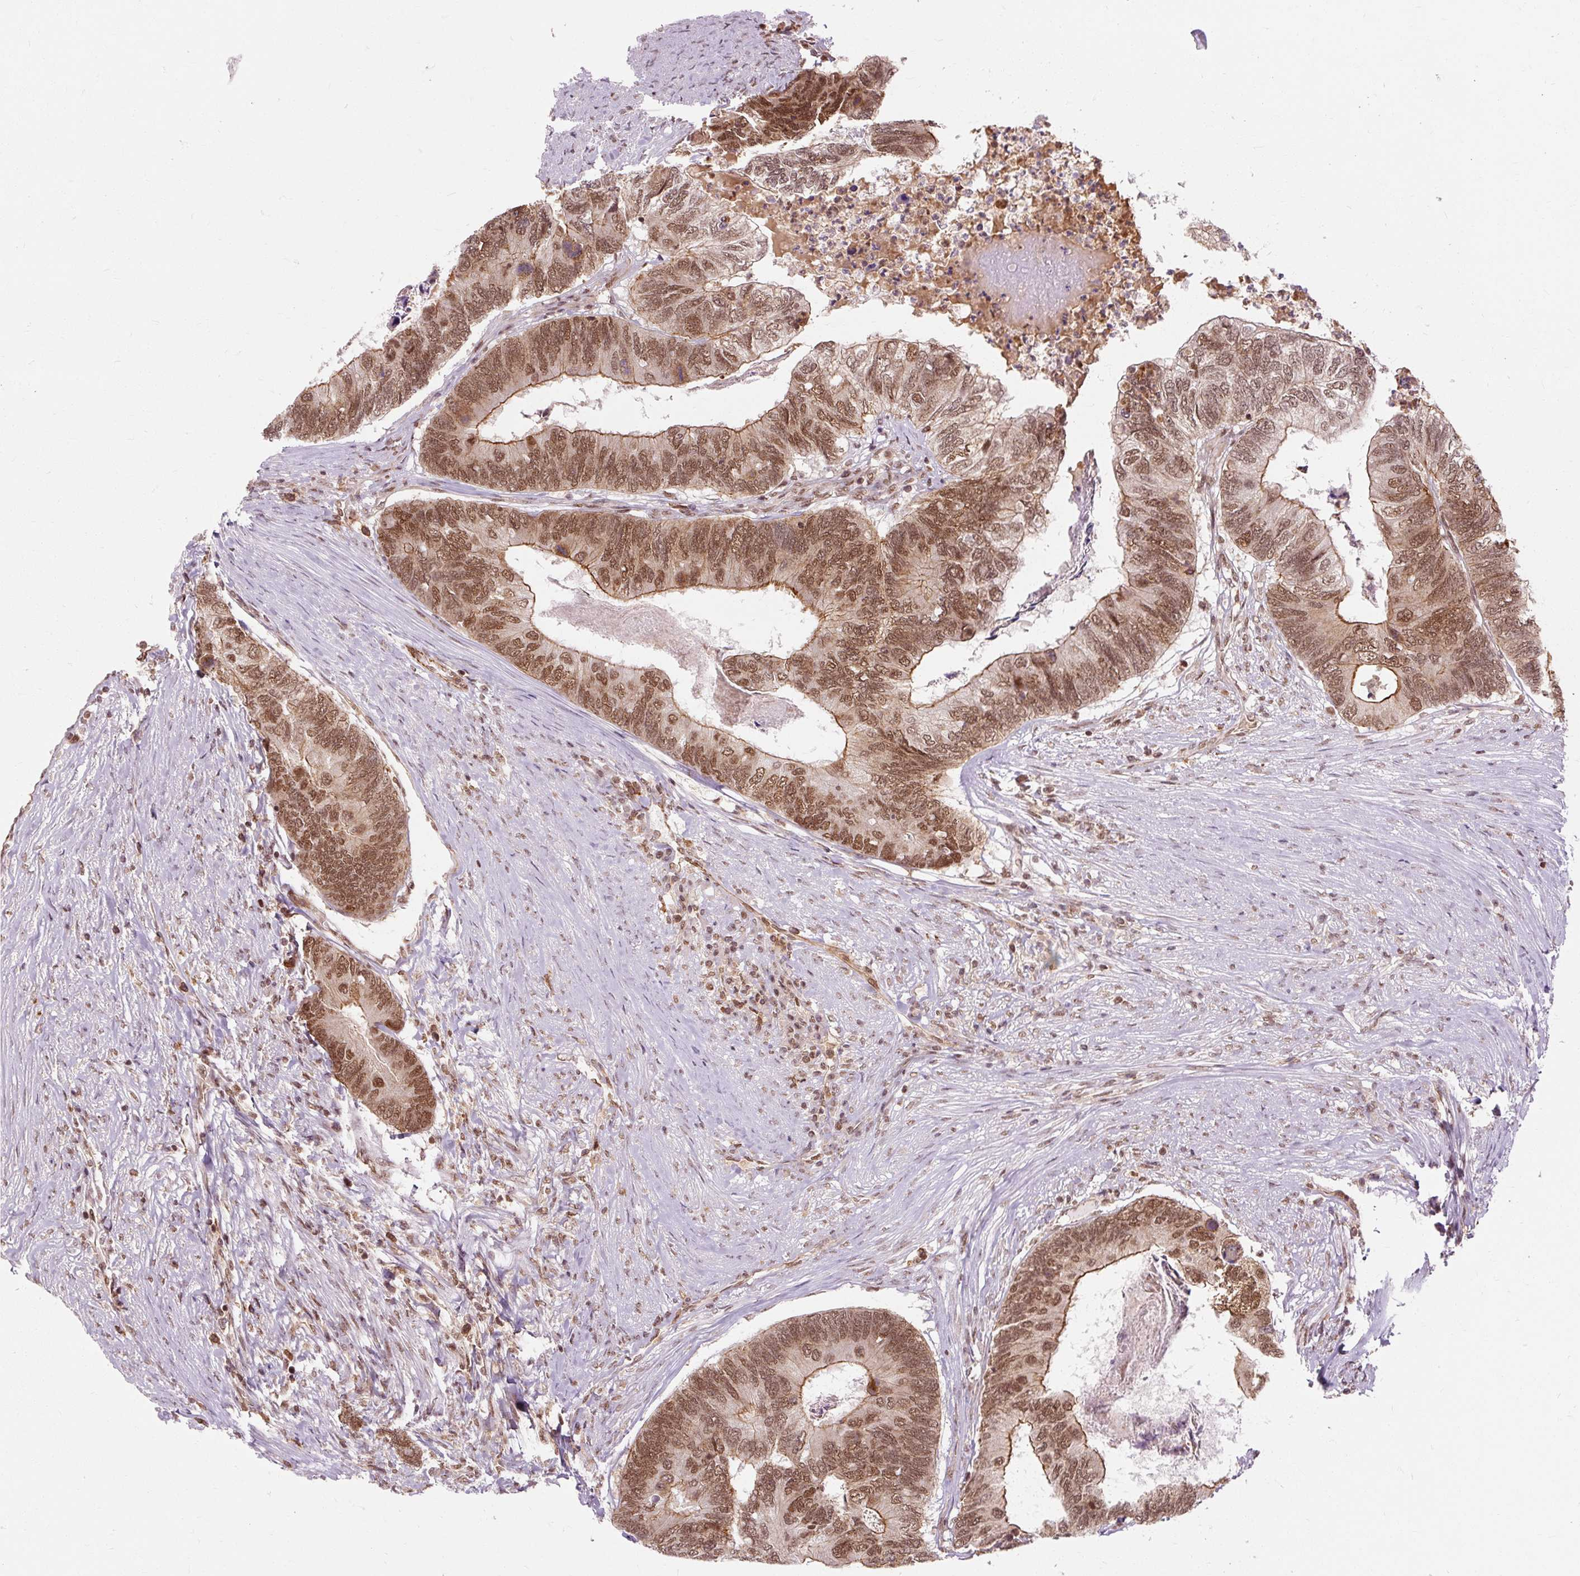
{"staining": {"intensity": "strong", "quantity": ">75%", "location": "cytoplasmic/membranous,nuclear"}, "tissue": "colorectal cancer", "cell_type": "Tumor cells", "image_type": "cancer", "snomed": [{"axis": "morphology", "description": "Adenocarcinoma, NOS"}, {"axis": "topography", "description": "Colon"}], "caption": "Adenocarcinoma (colorectal) stained with DAB (3,3'-diaminobenzidine) IHC reveals high levels of strong cytoplasmic/membranous and nuclear expression in approximately >75% of tumor cells. The protein is stained brown, and the nuclei are stained in blue (DAB IHC with brightfield microscopy, high magnification).", "gene": "CSTF1", "patient": {"sex": "female", "age": 67}}